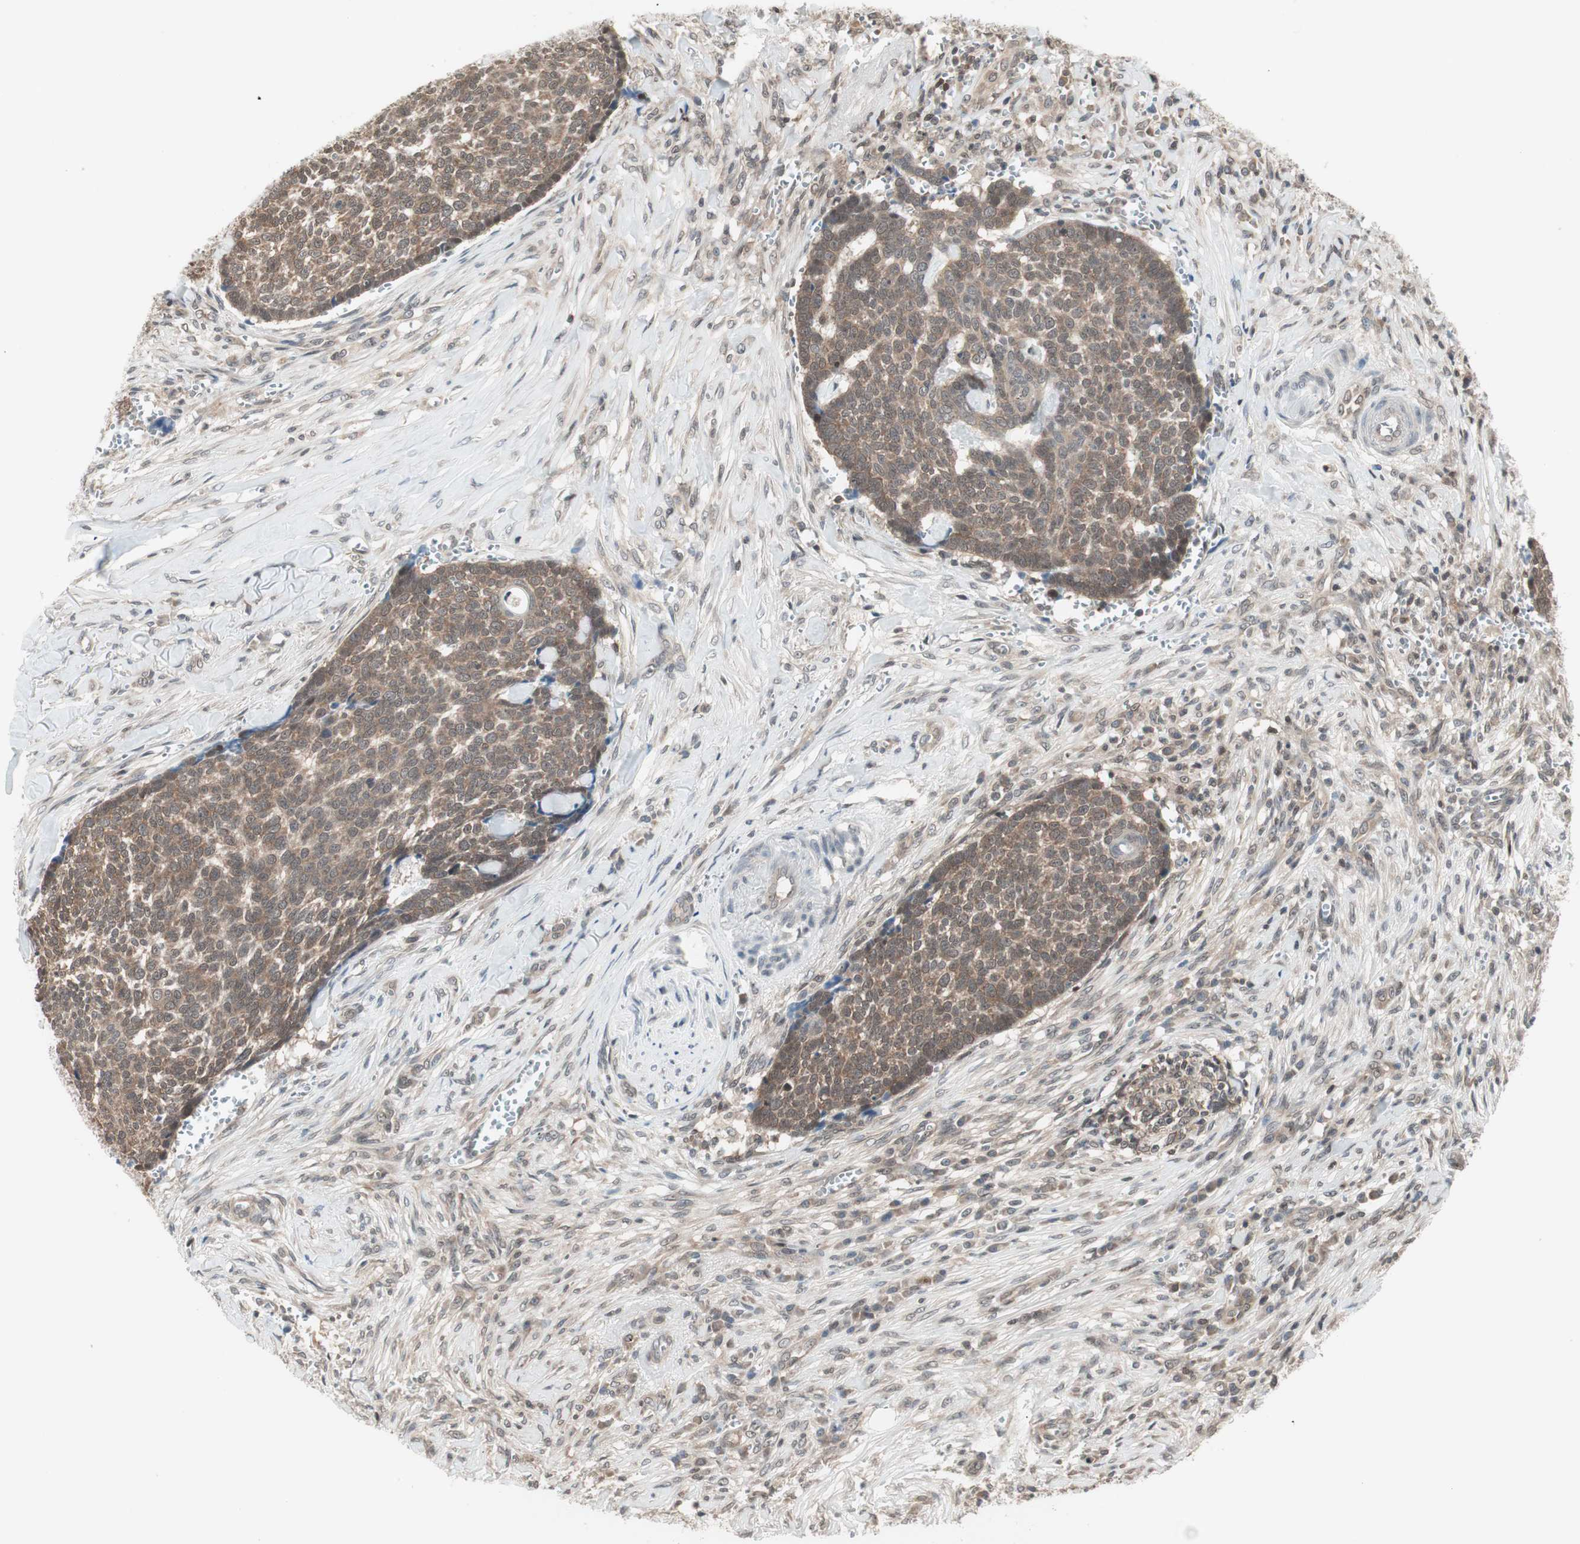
{"staining": {"intensity": "moderate", "quantity": ">75%", "location": "cytoplasmic/membranous"}, "tissue": "skin cancer", "cell_type": "Tumor cells", "image_type": "cancer", "snomed": [{"axis": "morphology", "description": "Basal cell carcinoma"}, {"axis": "topography", "description": "Skin"}], "caption": "Skin cancer tissue exhibits moderate cytoplasmic/membranous expression in approximately >75% of tumor cells The staining was performed using DAB to visualize the protein expression in brown, while the nuclei were stained in blue with hematoxylin (Magnification: 20x).", "gene": "UBE2I", "patient": {"sex": "male", "age": 84}}